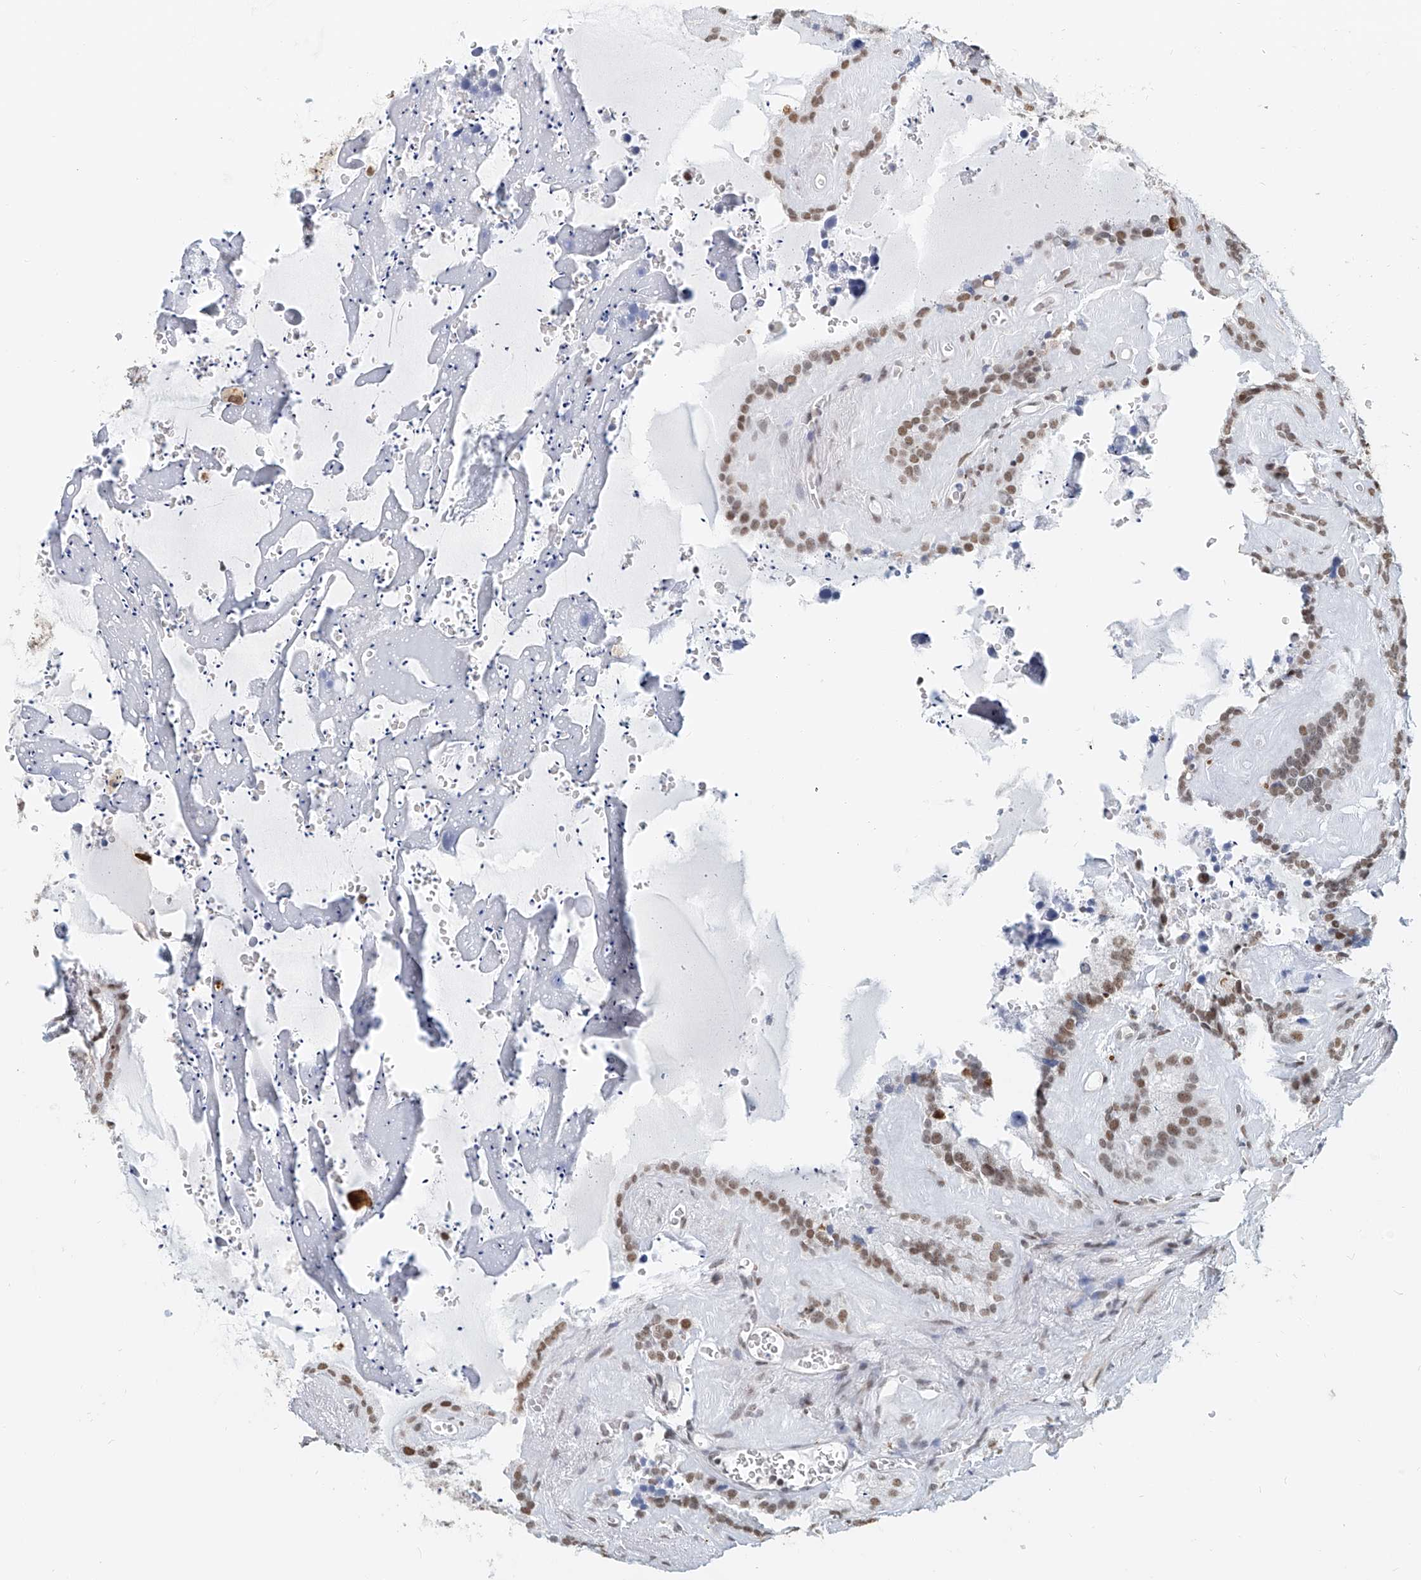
{"staining": {"intensity": "moderate", "quantity": ">75%", "location": "nuclear"}, "tissue": "seminal vesicle", "cell_type": "Glandular cells", "image_type": "normal", "snomed": [{"axis": "morphology", "description": "Normal tissue, NOS"}, {"axis": "topography", "description": "Prostate"}, {"axis": "topography", "description": "Seminal veicle"}], "caption": "IHC micrograph of unremarkable seminal vesicle stained for a protein (brown), which displays medium levels of moderate nuclear staining in approximately >75% of glandular cells.", "gene": "SASH1", "patient": {"sex": "male", "age": 59}}